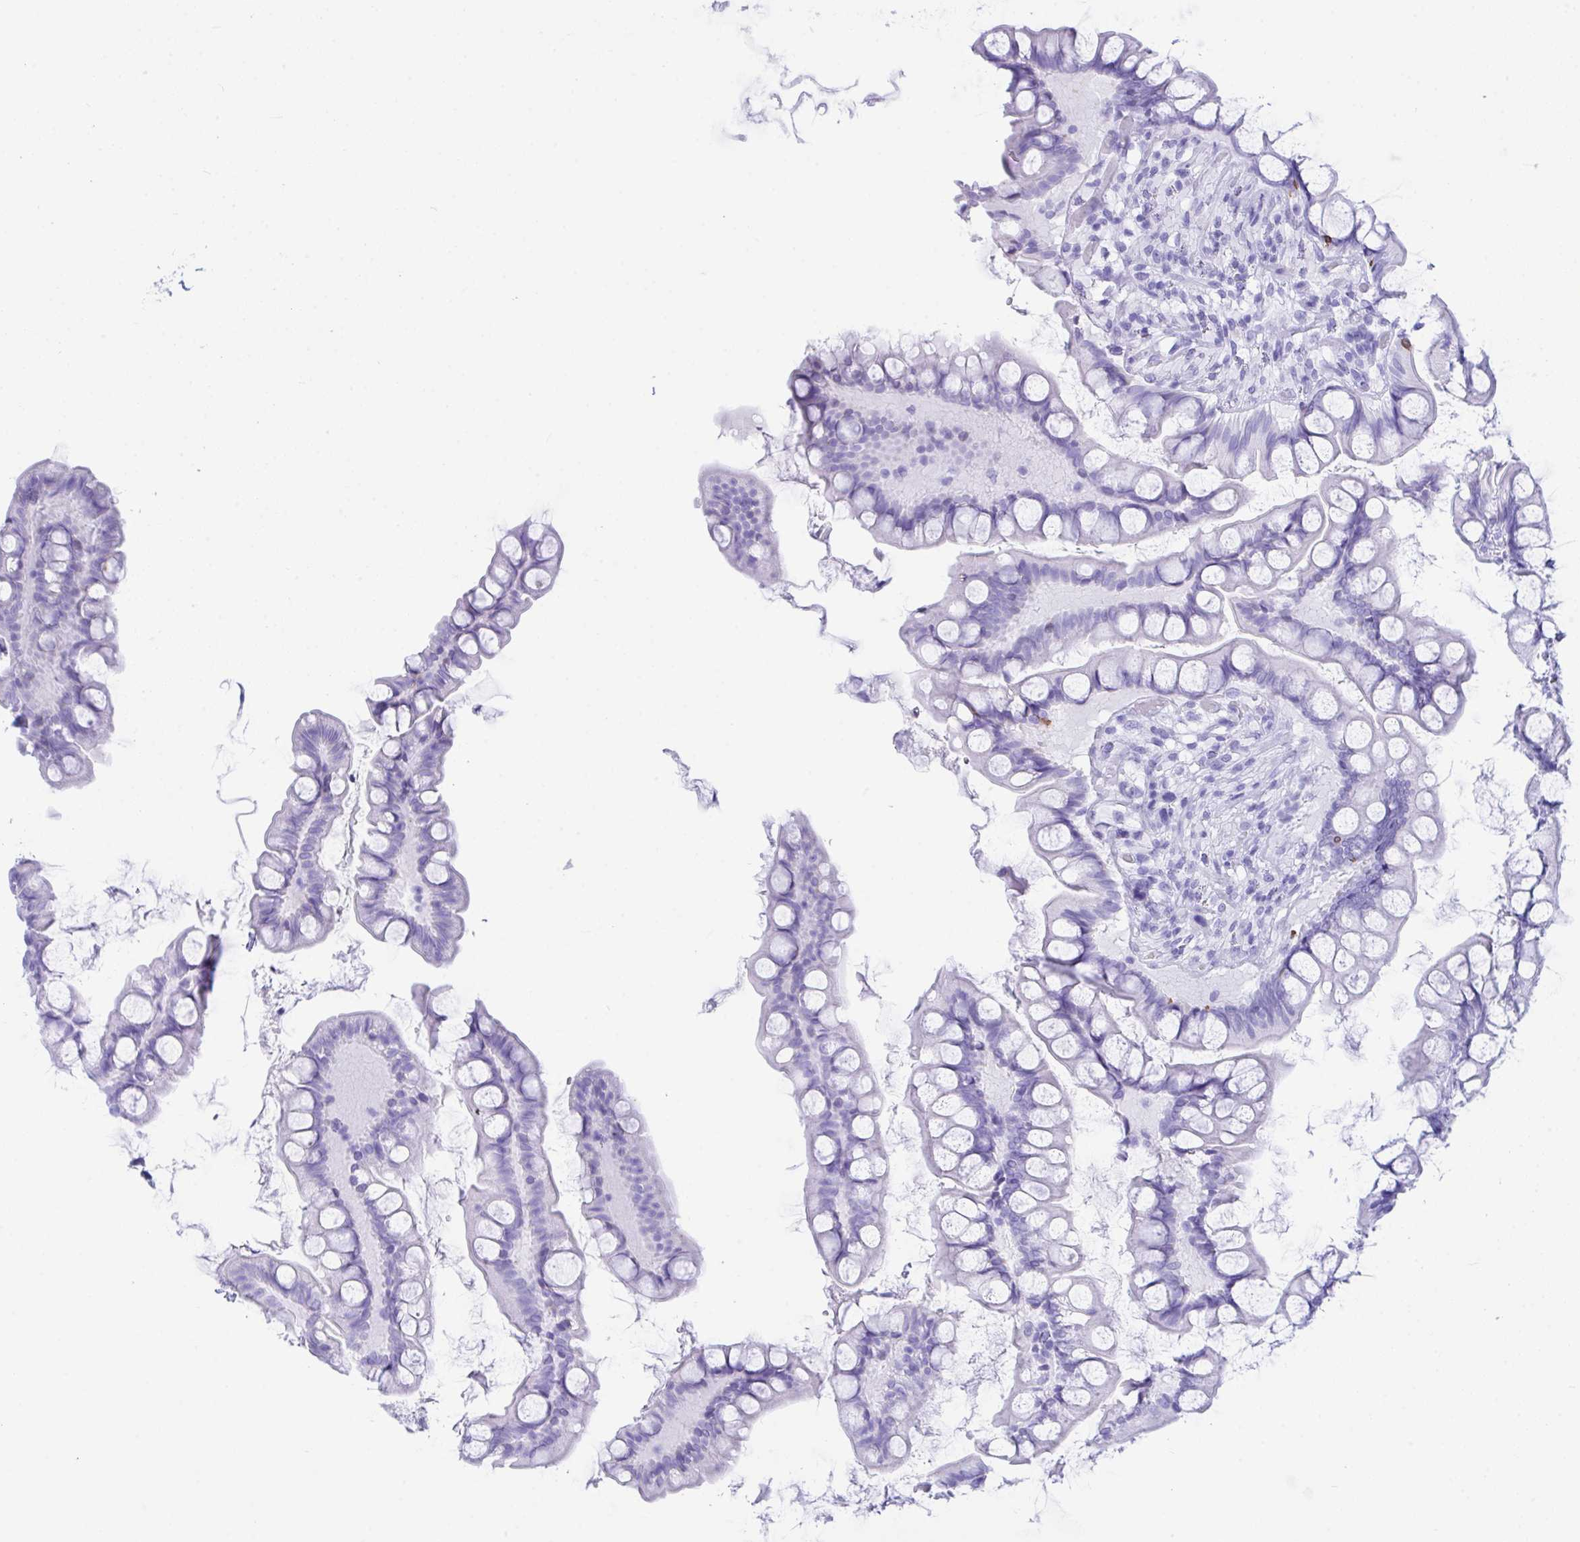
{"staining": {"intensity": "negative", "quantity": "none", "location": "none"}, "tissue": "small intestine", "cell_type": "Glandular cells", "image_type": "normal", "snomed": [{"axis": "morphology", "description": "Normal tissue, NOS"}, {"axis": "topography", "description": "Small intestine"}], "caption": "Immunohistochemical staining of normal small intestine exhibits no significant positivity in glandular cells.", "gene": "BEST4", "patient": {"sex": "male", "age": 70}}